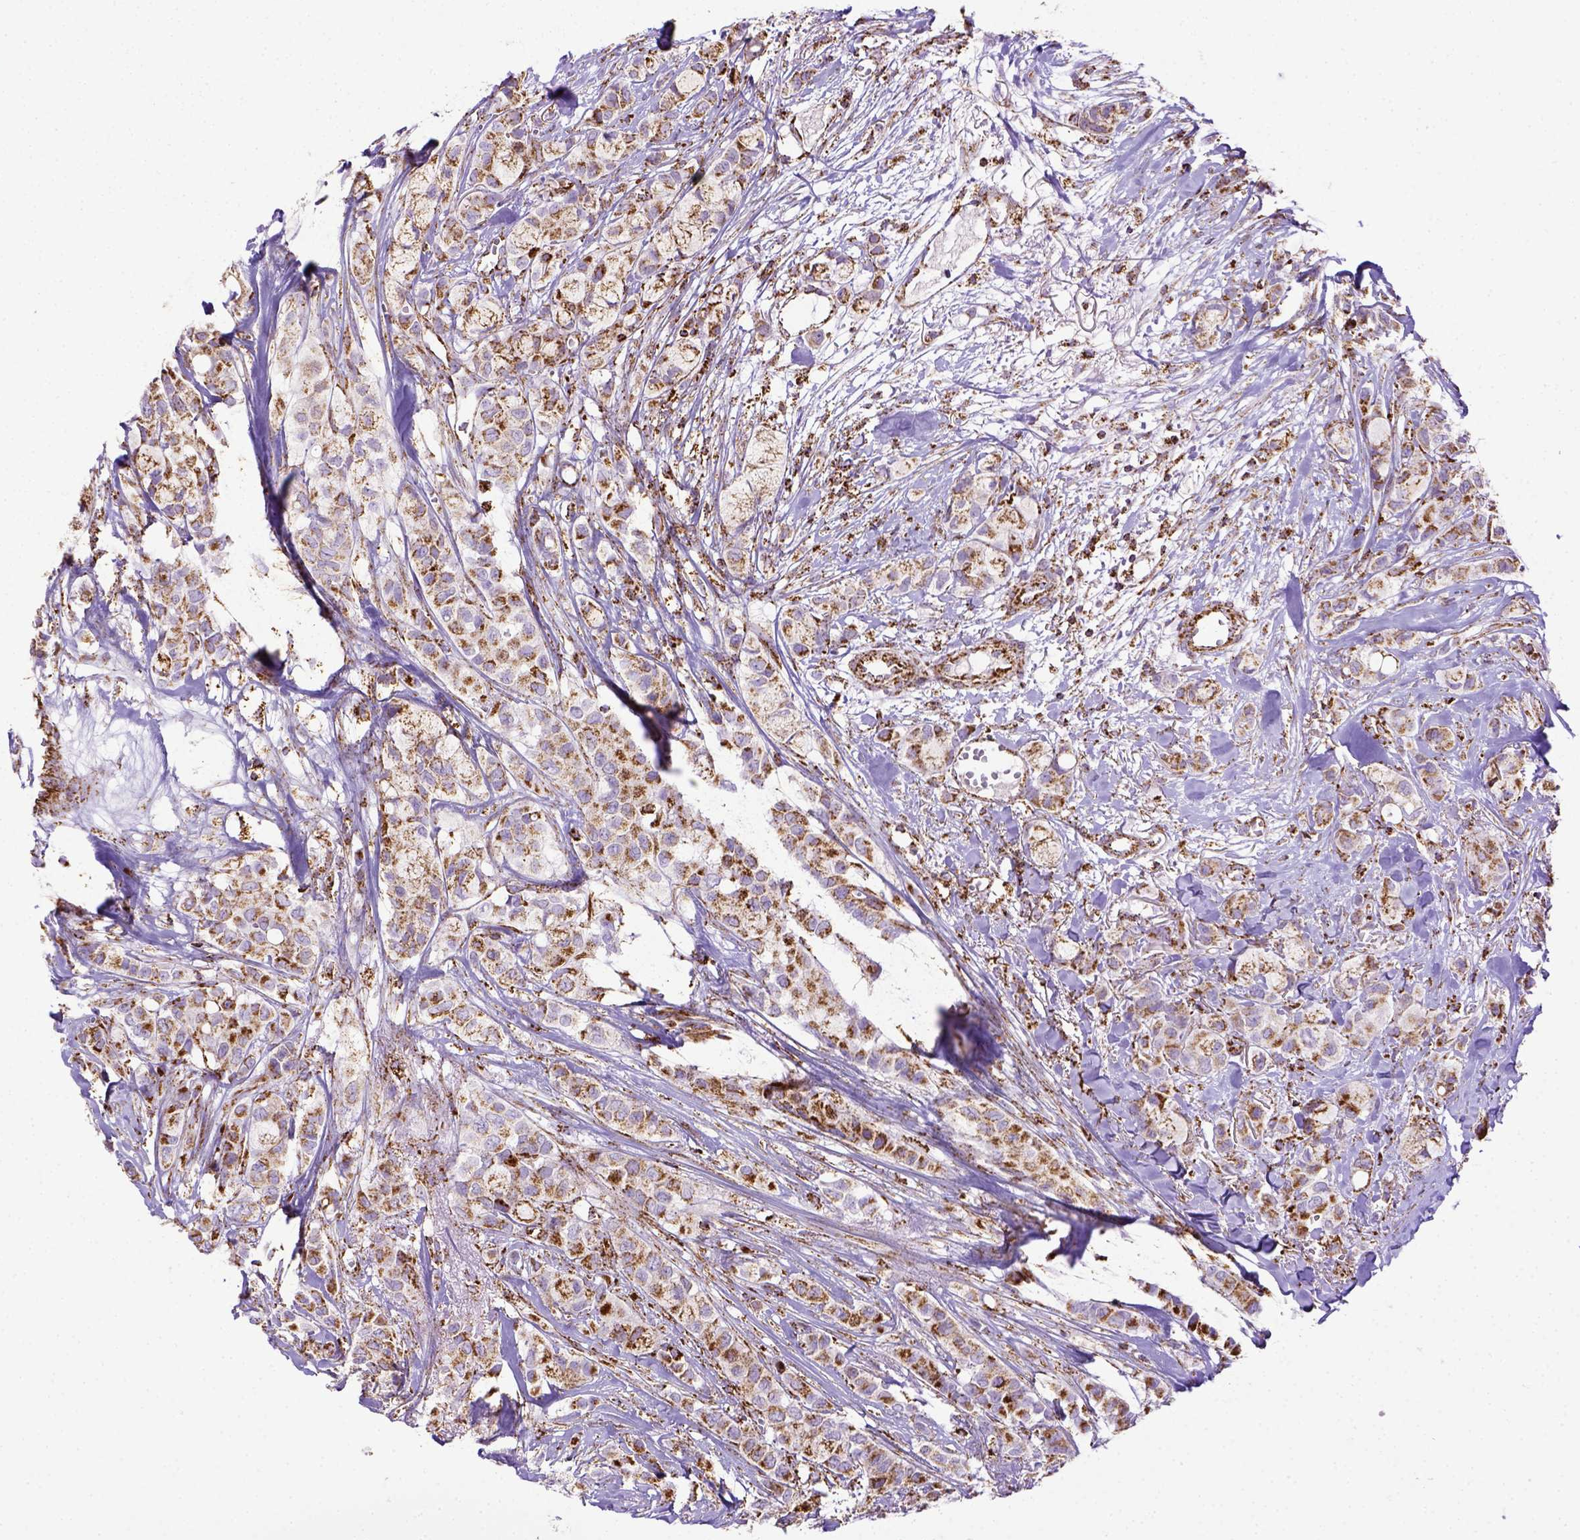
{"staining": {"intensity": "moderate", "quantity": ">75%", "location": "cytoplasmic/membranous"}, "tissue": "breast cancer", "cell_type": "Tumor cells", "image_type": "cancer", "snomed": [{"axis": "morphology", "description": "Duct carcinoma"}, {"axis": "topography", "description": "Breast"}], "caption": "Human breast cancer stained with a brown dye shows moderate cytoplasmic/membranous positive staining in approximately >75% of tumor cells.", "gene": "MT-CO1", "patient": {"sex": "female", "age": 85}}